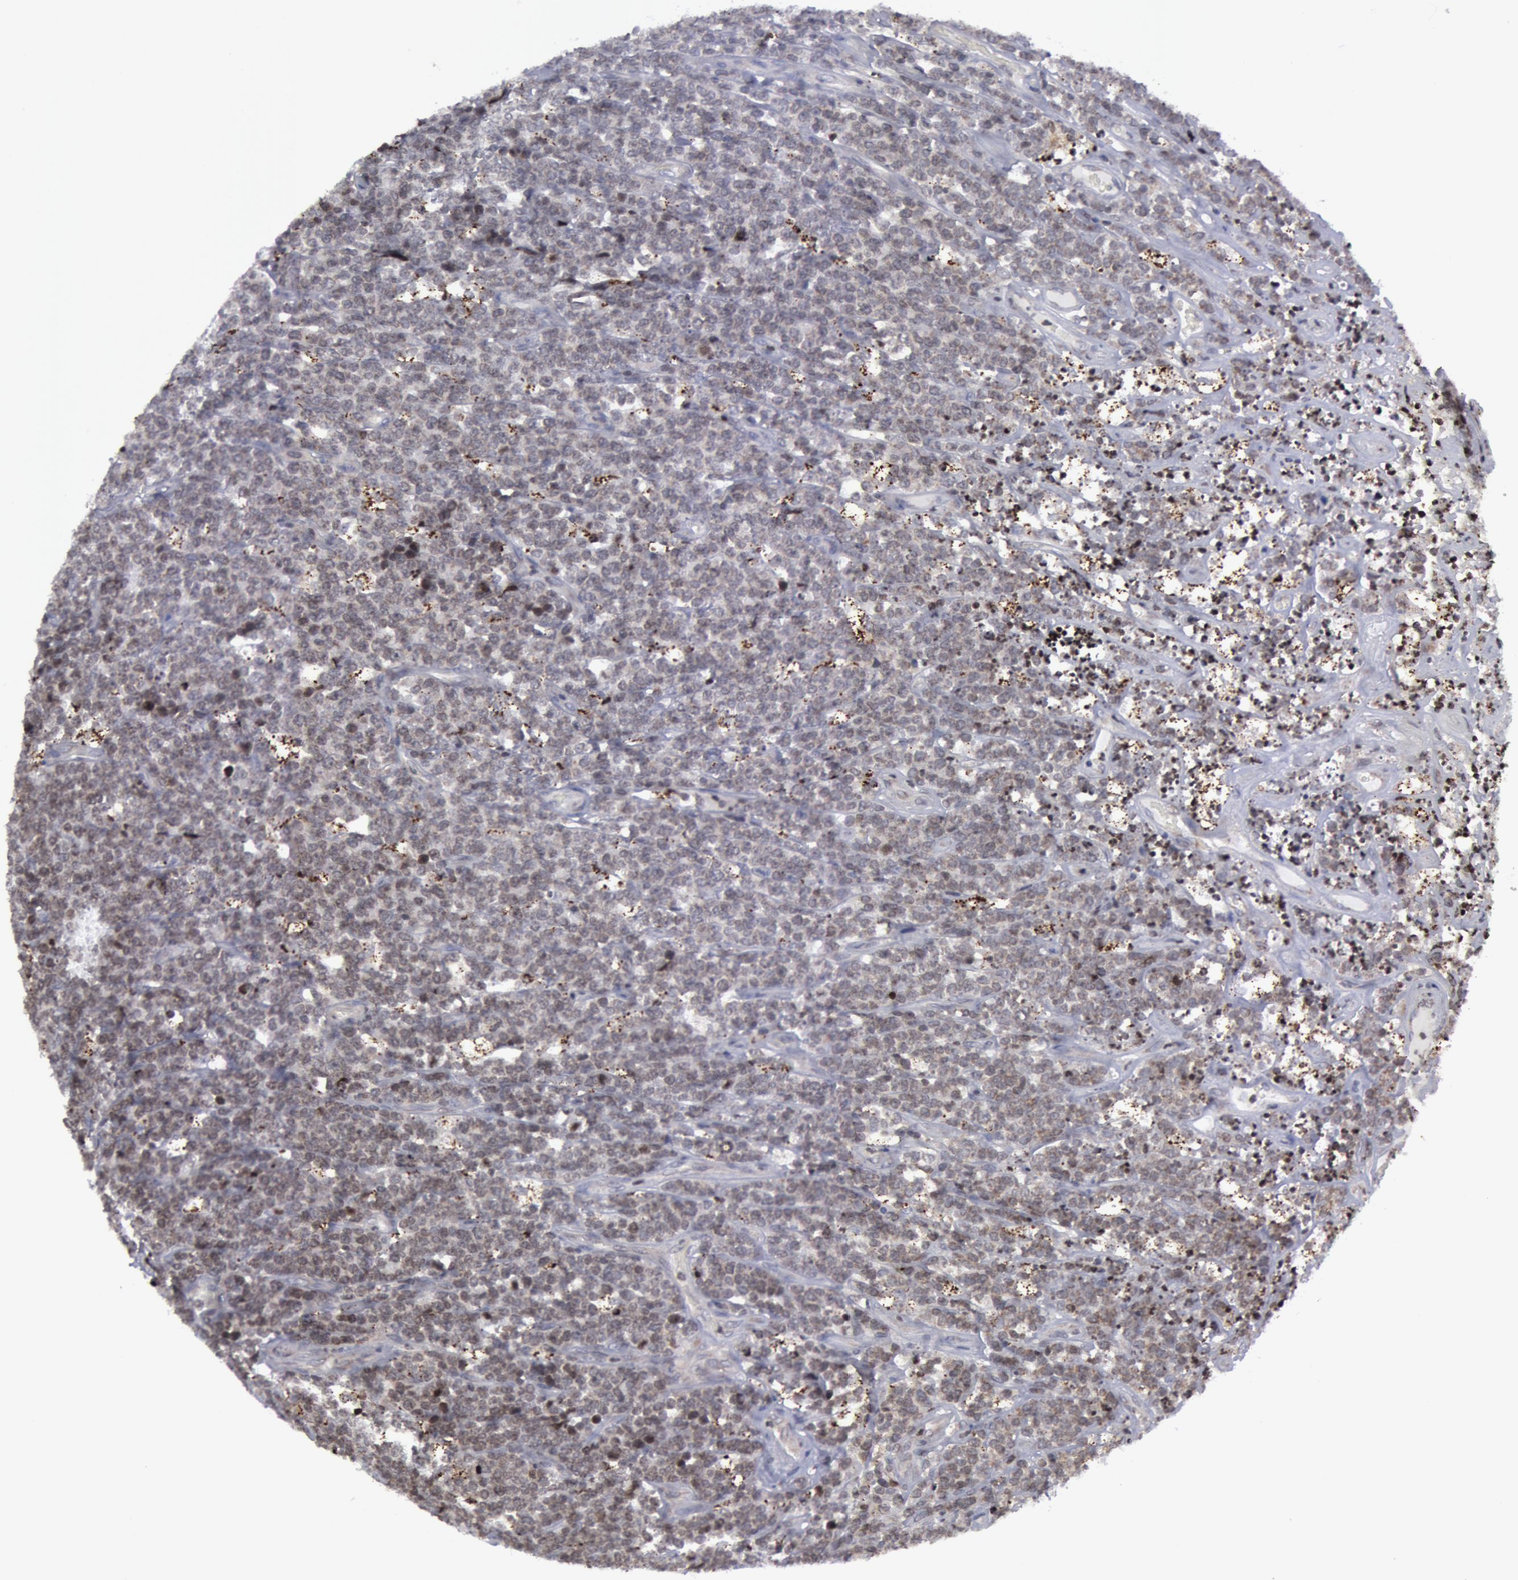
{"staining": {"intensity": "negative", "quantity": "none", "location": "none"}, "tissue": "lymphoma", "cell_type": "Tumor cells", "image_type": "cancer", "snomed": [{"axis": "morphology", "description": "Malignant lymphoma, non-Hodgkin's type, High grade"}, {"axis": "topography", "description": "Small intestine"}, {"axis": "topography", "description": "Colon"}], "caption": "Lymphoma was stained to show a protein in brown. There is no significant staining in tumor cells.", "gene": "ERBB2", "patient": {"sex": "male", "age": 8}}